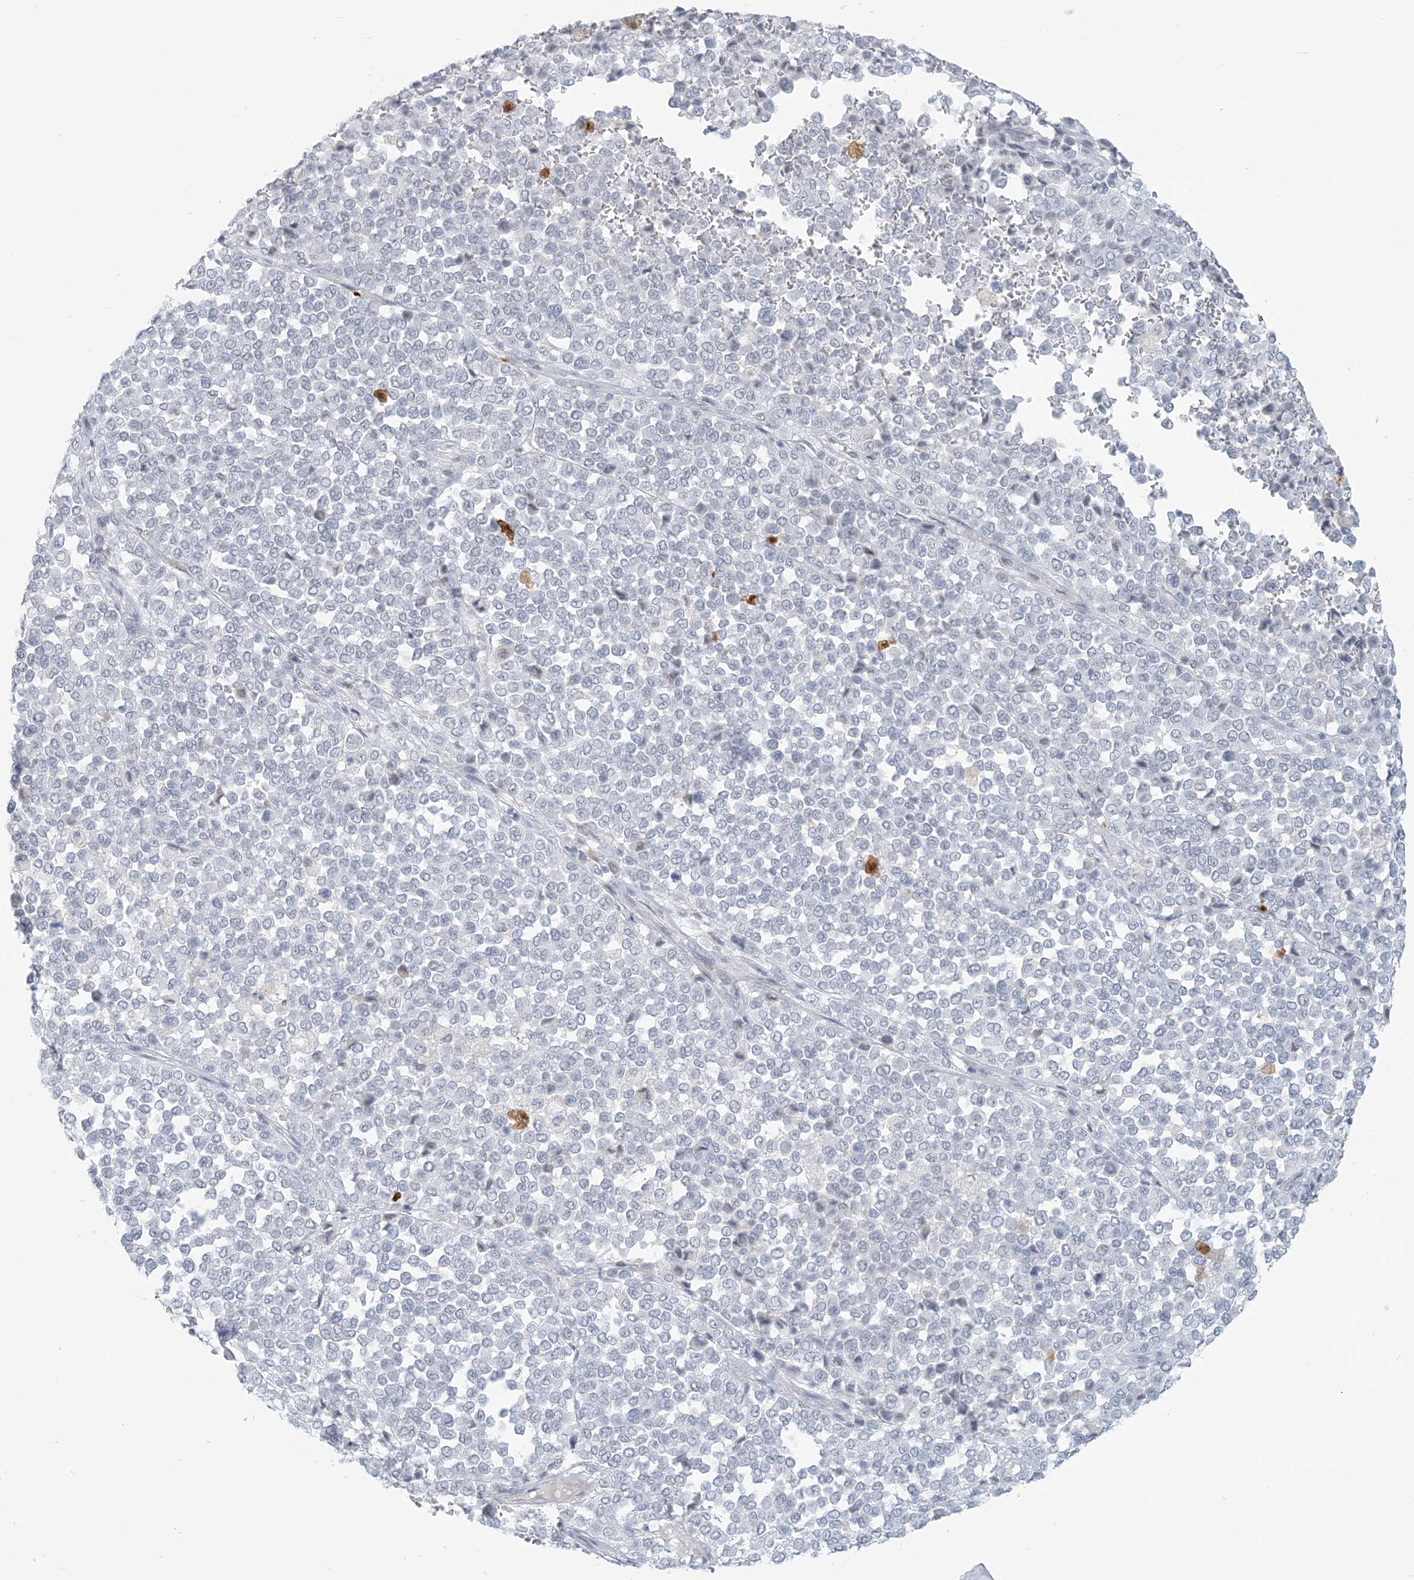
{"staining": {"intensity": "negative", "quantity": "none", "location": "none"}, "tissue": "melanoma", "cell_type": "Tumor cells", "image_type": "cancer", "snomed": [{"axis": "morphology", "description": "Malignant melanoma, Metastatic site"}, {"axis": "topography", "description": "Pancreas"}], "caption": "The photomicrograph displays no significant staining in tumor cells of malignant melanoma (metastatic site).", "gene": "SCML1", "patient": {"sex": "female", "age": 30}}